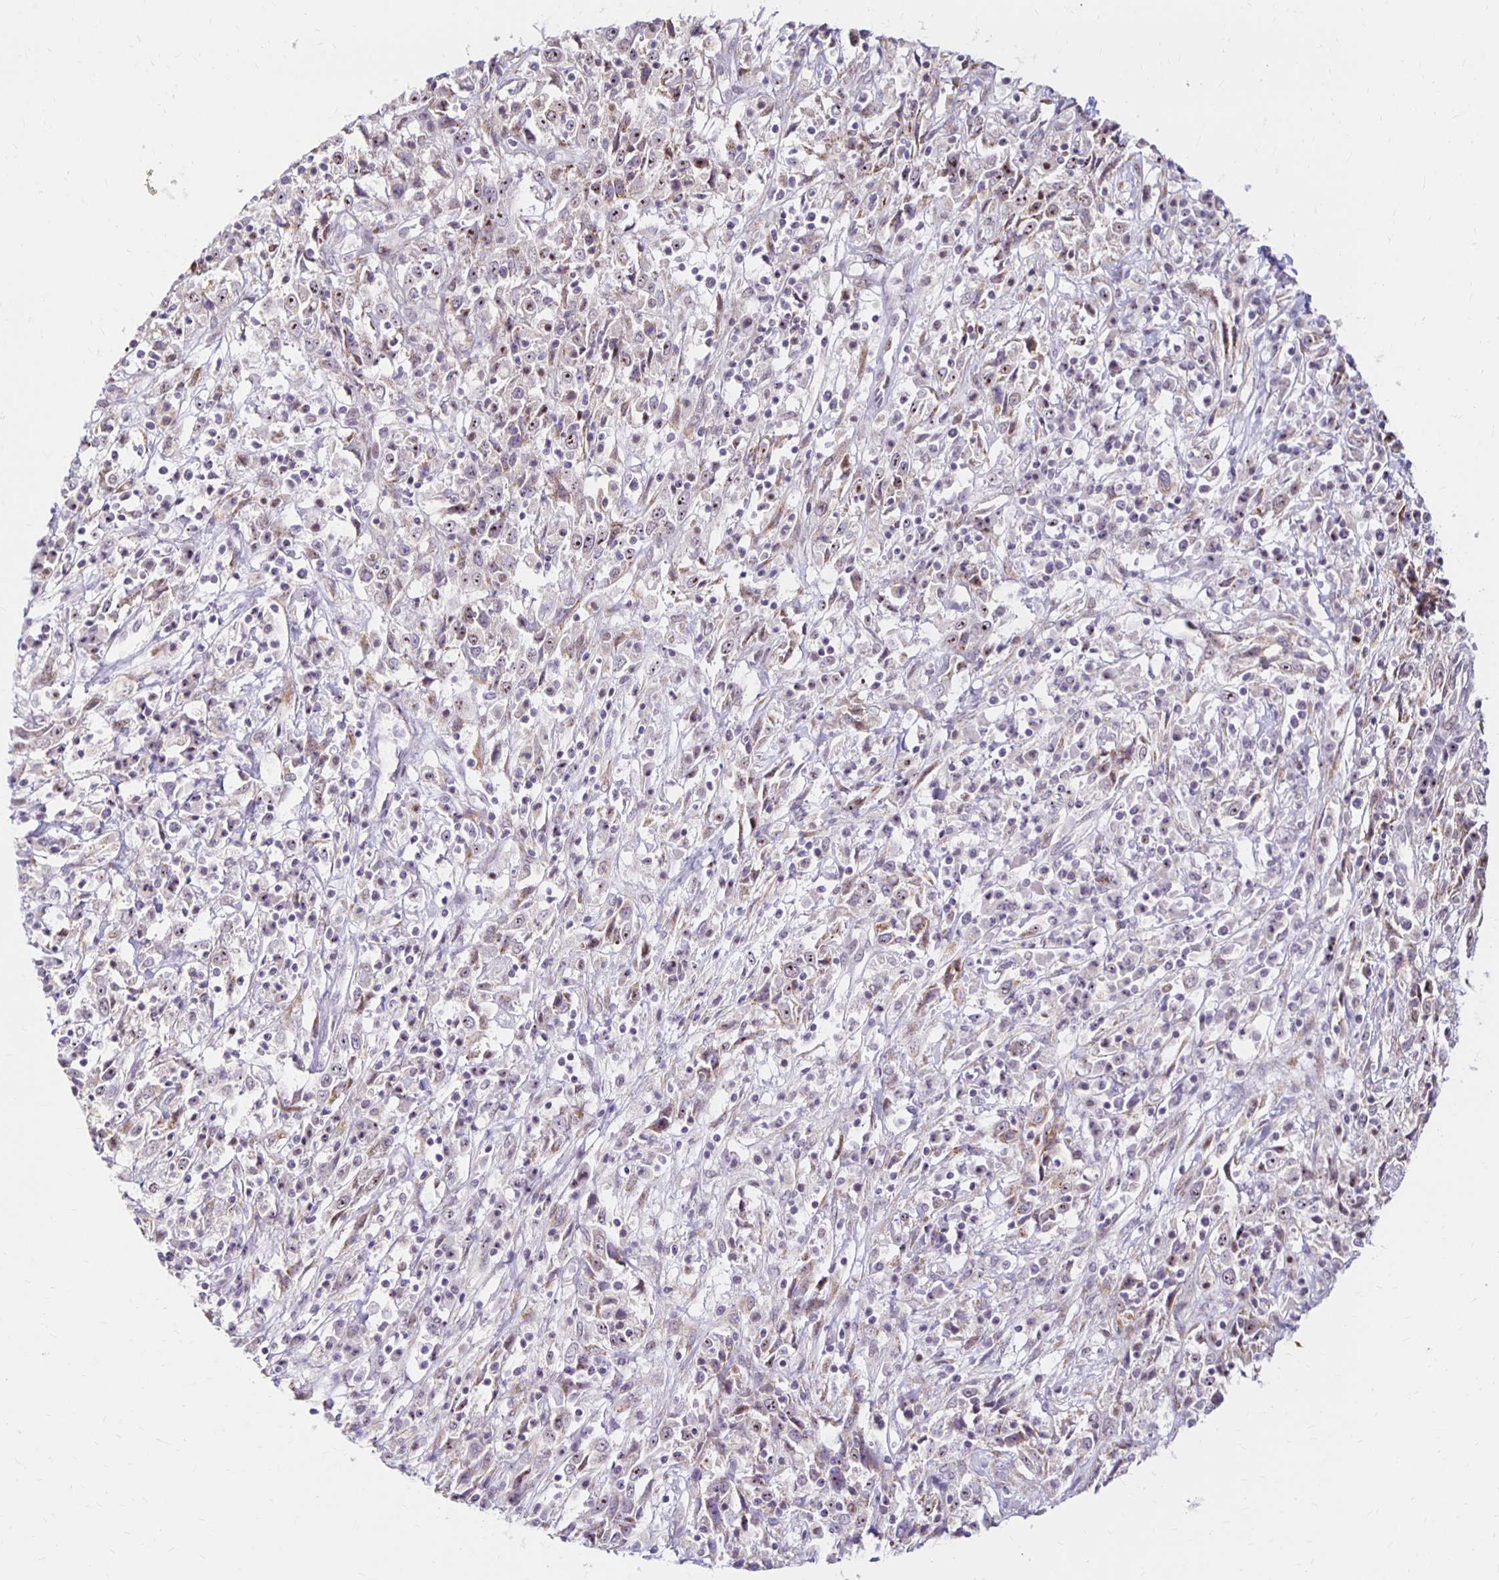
{"staining": {"intensity": "weak", "quantity": "<25%", "location": "nuclear"}, "tissue": "cervical cancer", "cell_type": "Tumor cells", "image_type": "cancer", "snomed": [{"axis": "morphology", "description": "Adenocarcinoma, NOS"}, {"axis": "topography", "description": "Cervix"}], "caption": "High magnification brightfield microscopy of cervical adenocarcinoma stained with DAB (3,3'-diaminobenzidine) (brown) and counterstained with hematoxylin (blue): tumor cells show no significant positivity.", "gene": "DAGLA", "patient": {"sex": "female", "age": 40}}